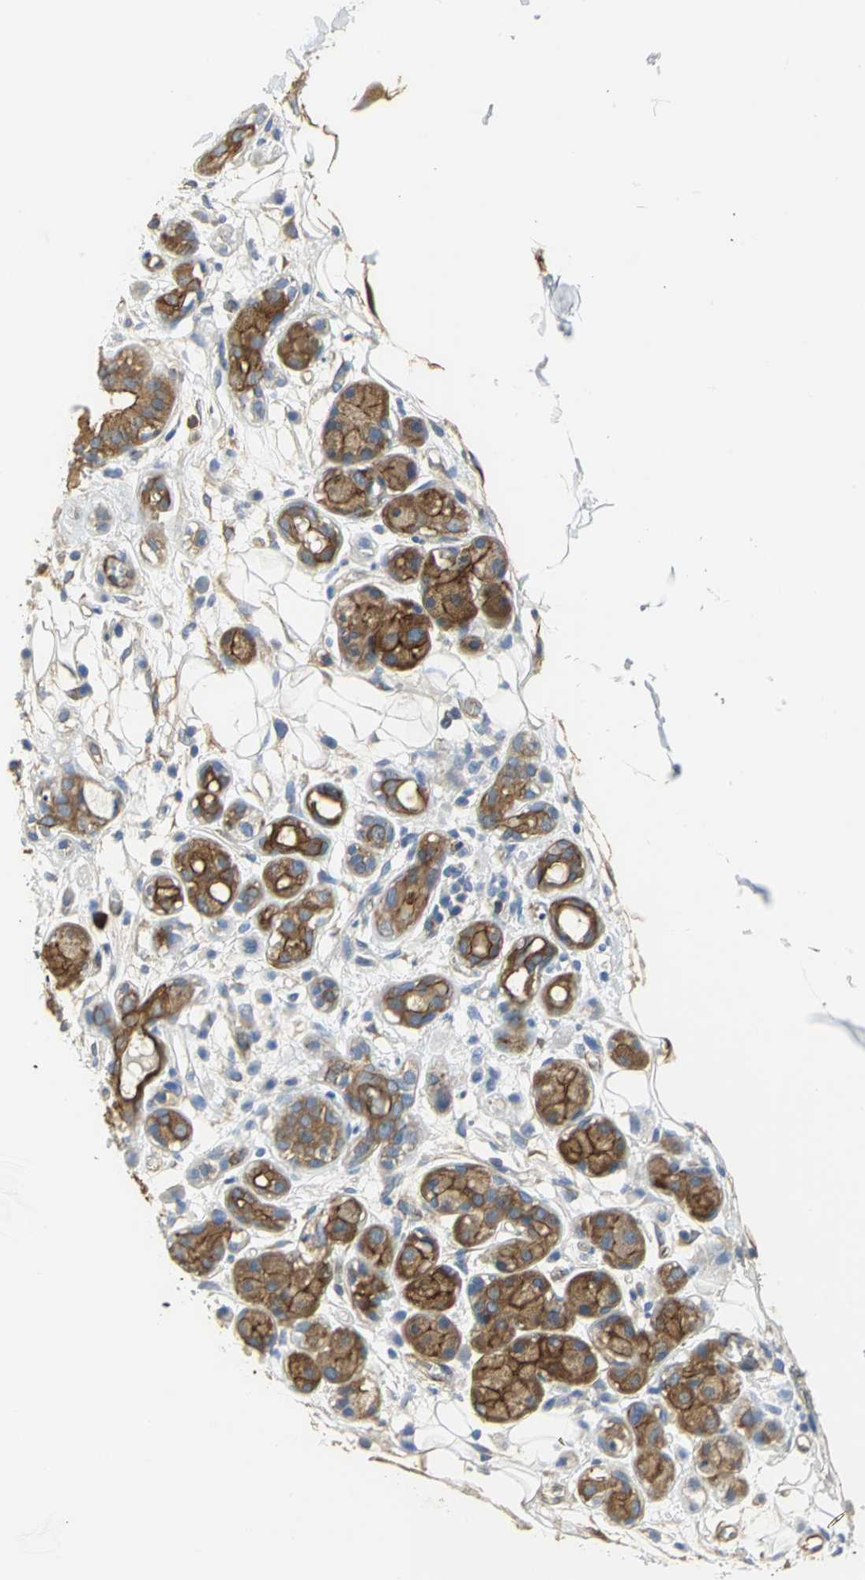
{"staining": {"intensity": "moderate", "quantity": ">75%", "location": "cytoplasmic/membranous"}, "tissue": "adipose tissue", "cell_type": "Adipocytes", "image_type": "normal", "snomed": [{"axis": "morphology", "description": "Normal tissue, NOS"}, {"axis": "morphology", "description": "Inflammation, NOS"}, {"axis": "topography", "description": "Vascular tissue"}, {"axis": "topography", "description": "Salivary gland"}], "caption": "Immunohistochemistry (IHC) micrograph of benign adipose tissue: human adipose tissue stained using immunohistochemistry displays medium levels of moderate protein expression localized specifically in the cytoplasmic/membranous of adipocytes, appearing as a cytoplasmic/membranous brown color.", "gene": "FLNB", "patient": {"sex": "female", "age": 75}}